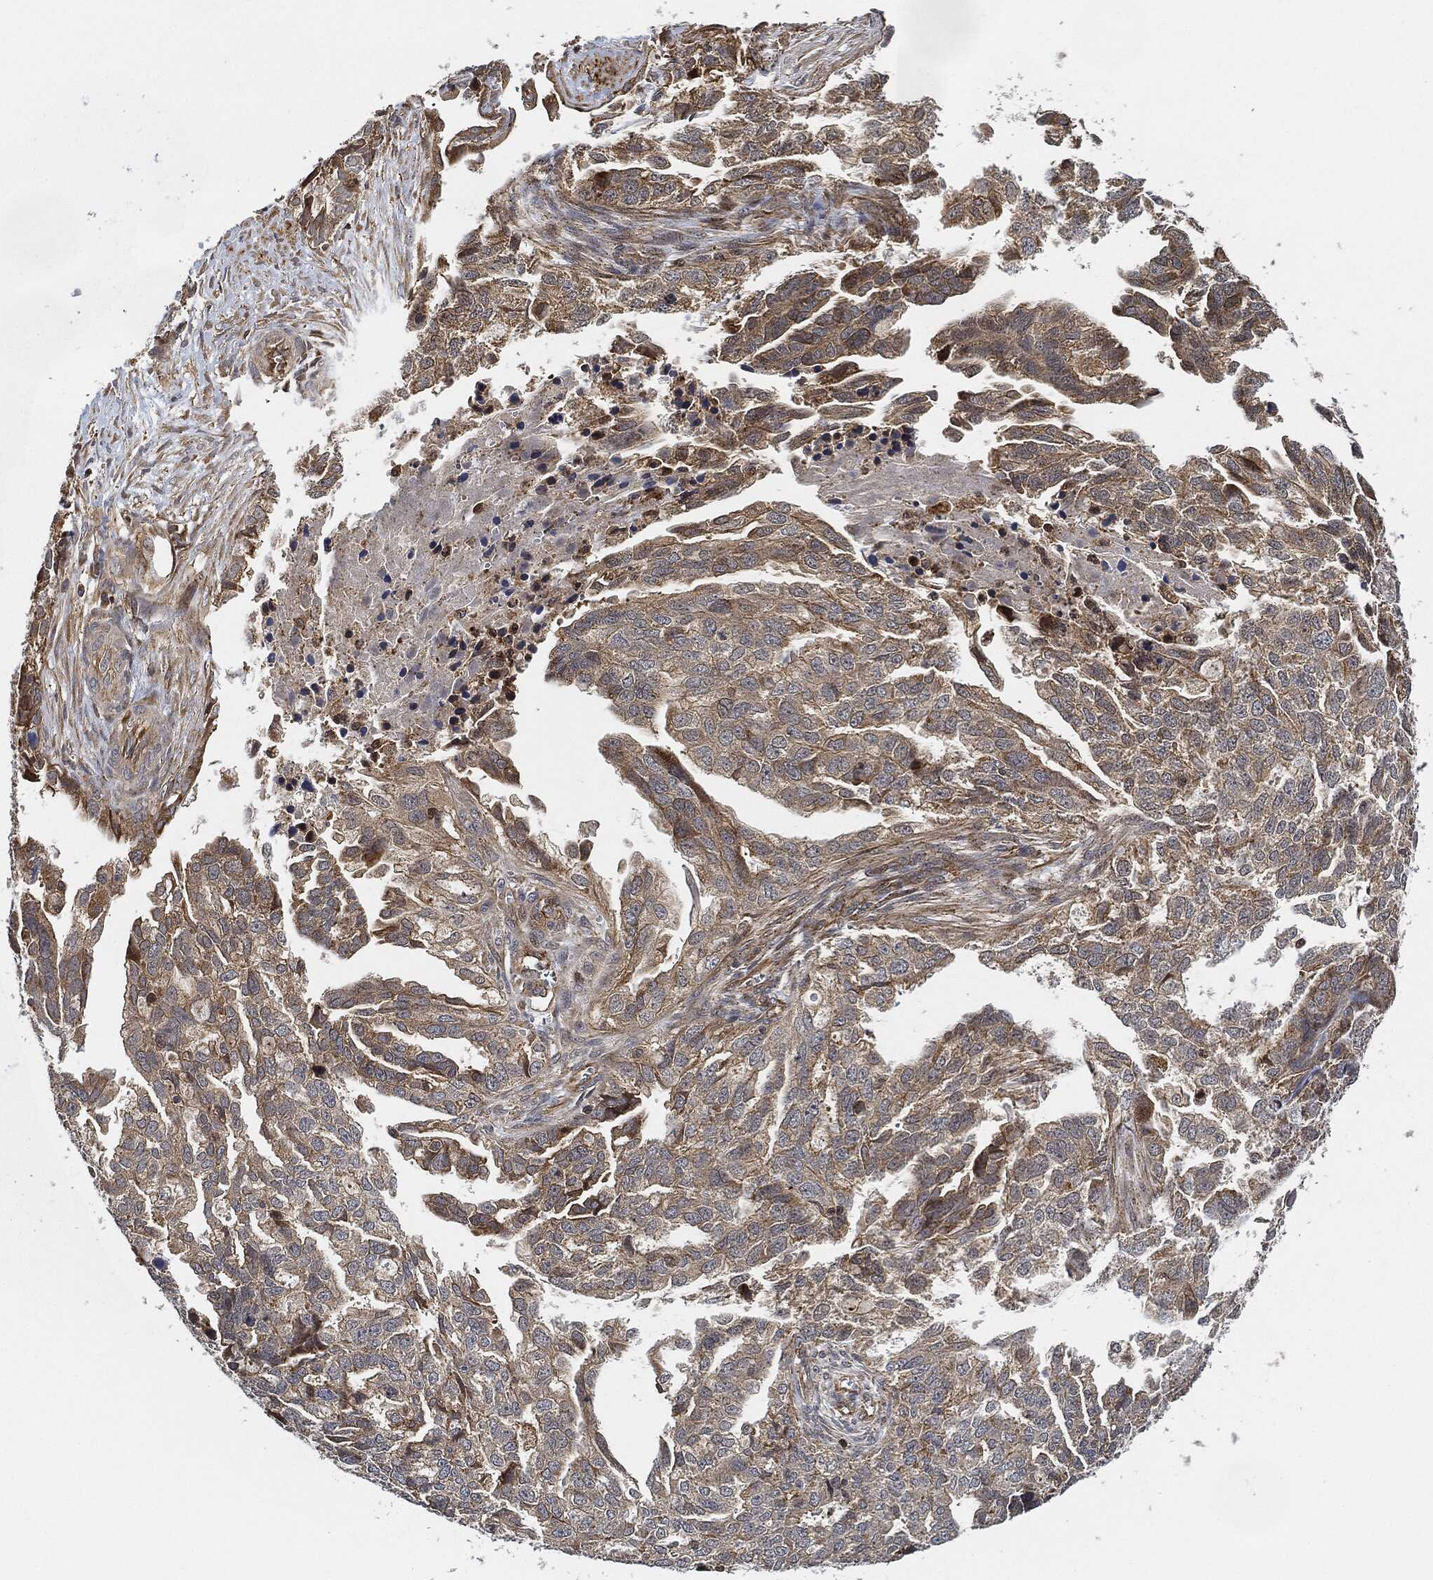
{"staining": {"intensity": "moderate", "quantity": "<25%", "location": "cytoplasmic/membranous"}, "tissue": "ovarian cancer", "cell_type": "Tumor cells", "image_type": "cancer", "snomed": [{"axis": "morphology", "description": "Cystadenocarcinoma, serous, NOS"}, {"axis": "topography", "description": "Ovary"}], "caption": "A photomicrograph showing moderate cytoplasmic/membranous expression in approximately <25% of tumor cells in serous cystadenocarcinoma (ovarian), as visualized by brown immunohistochemical staining.", "gene": "MAP3K3", "patient": {"sex": "female", "age": 51}}